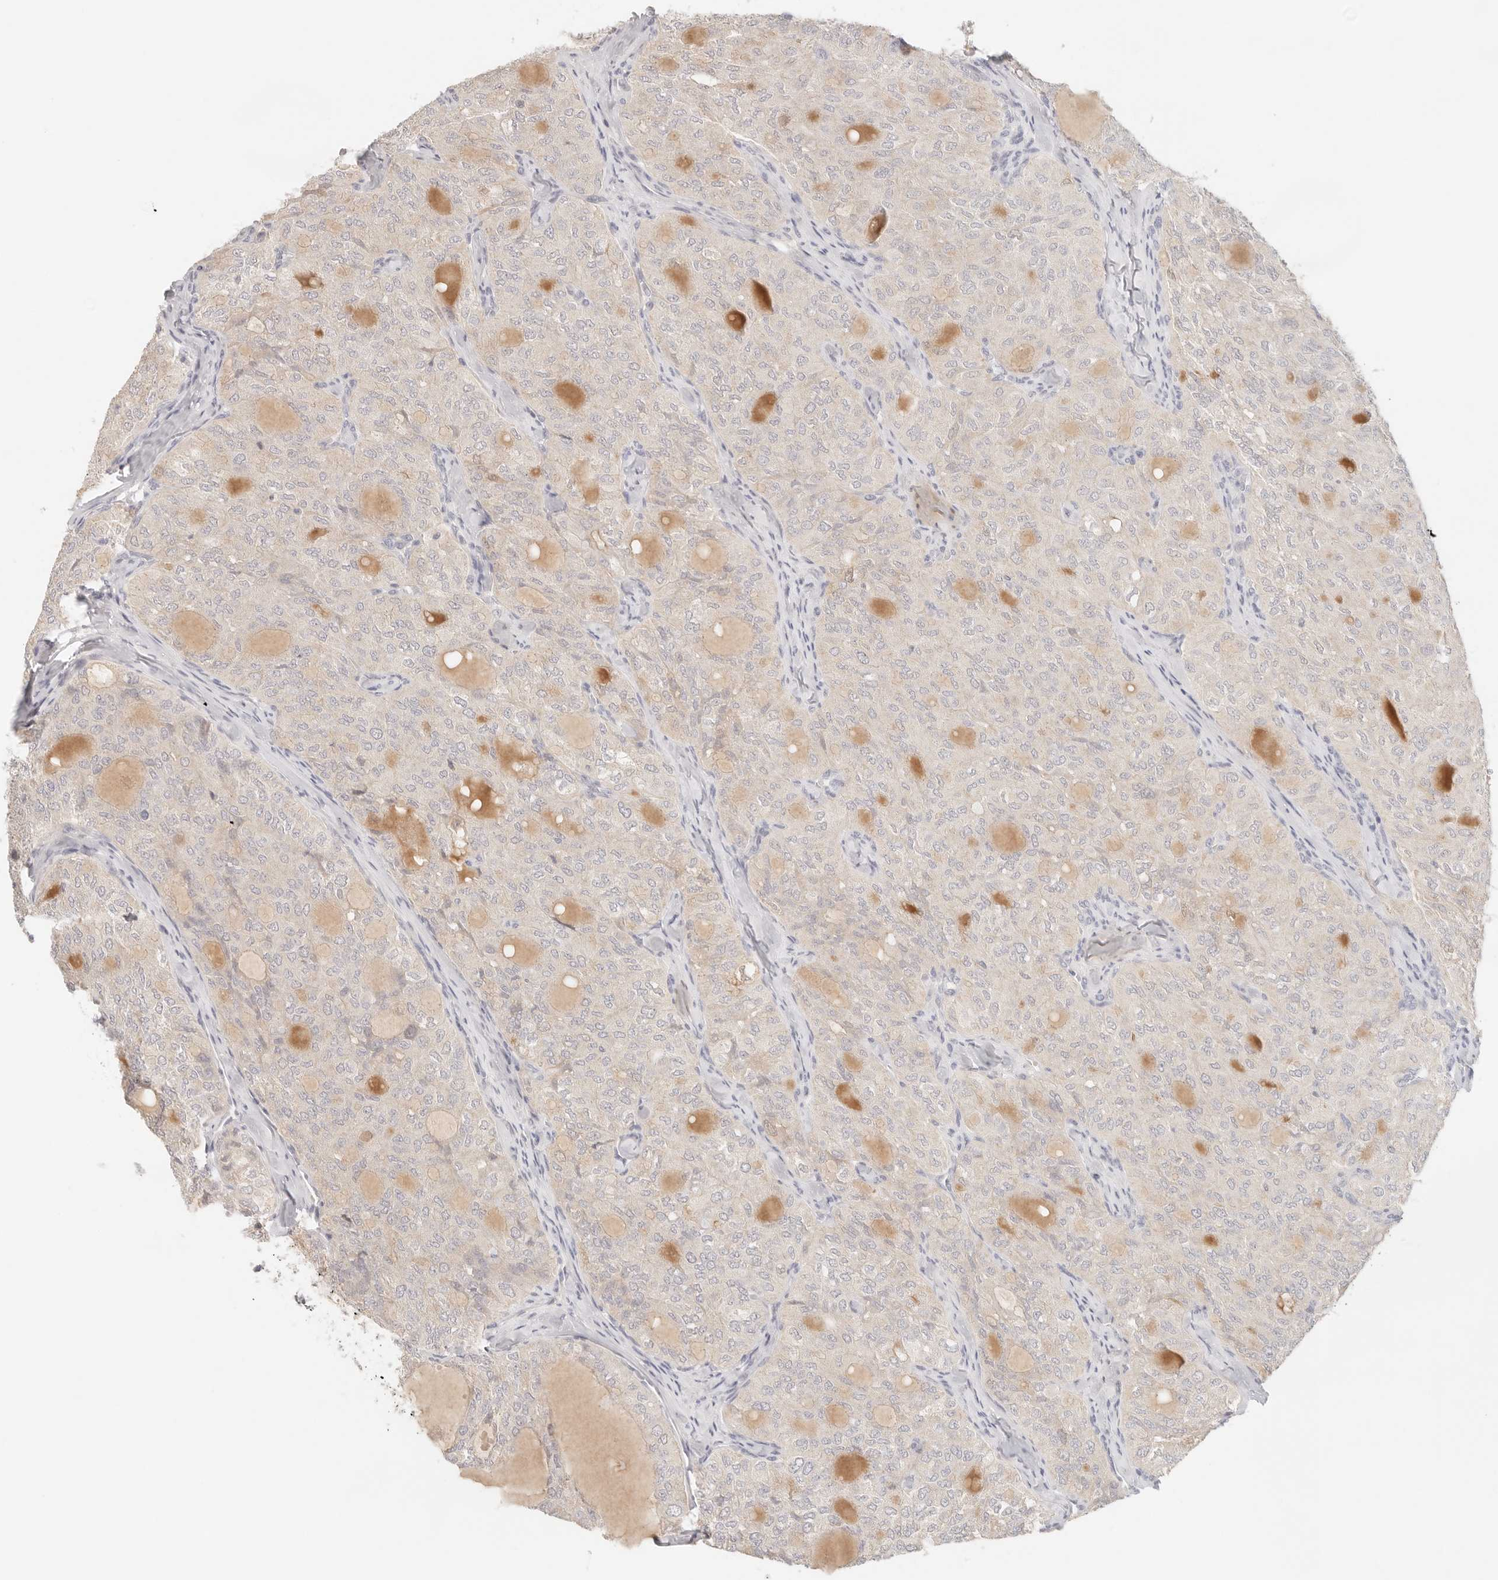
{"staining": {"intensity": "negative", "quantity": "none", "location": "none"}, "tissue": "thyroid cancer", "cell_type": "Tumor cells", "image_type": "cancer", "snomed": [{"axis": "morphology", "description": "Follicular adenoma carcinoma, NOS"}, {"axis": "topography", "description": "Thyroid gland"}], "caption": "DAB immunohistochemical staining of follicular adenoma carcinoma (thyroid) shows no significant staining in tumor cells.", "gene": "SPHK1", "patient": {"sex": "male", "age": 75}}